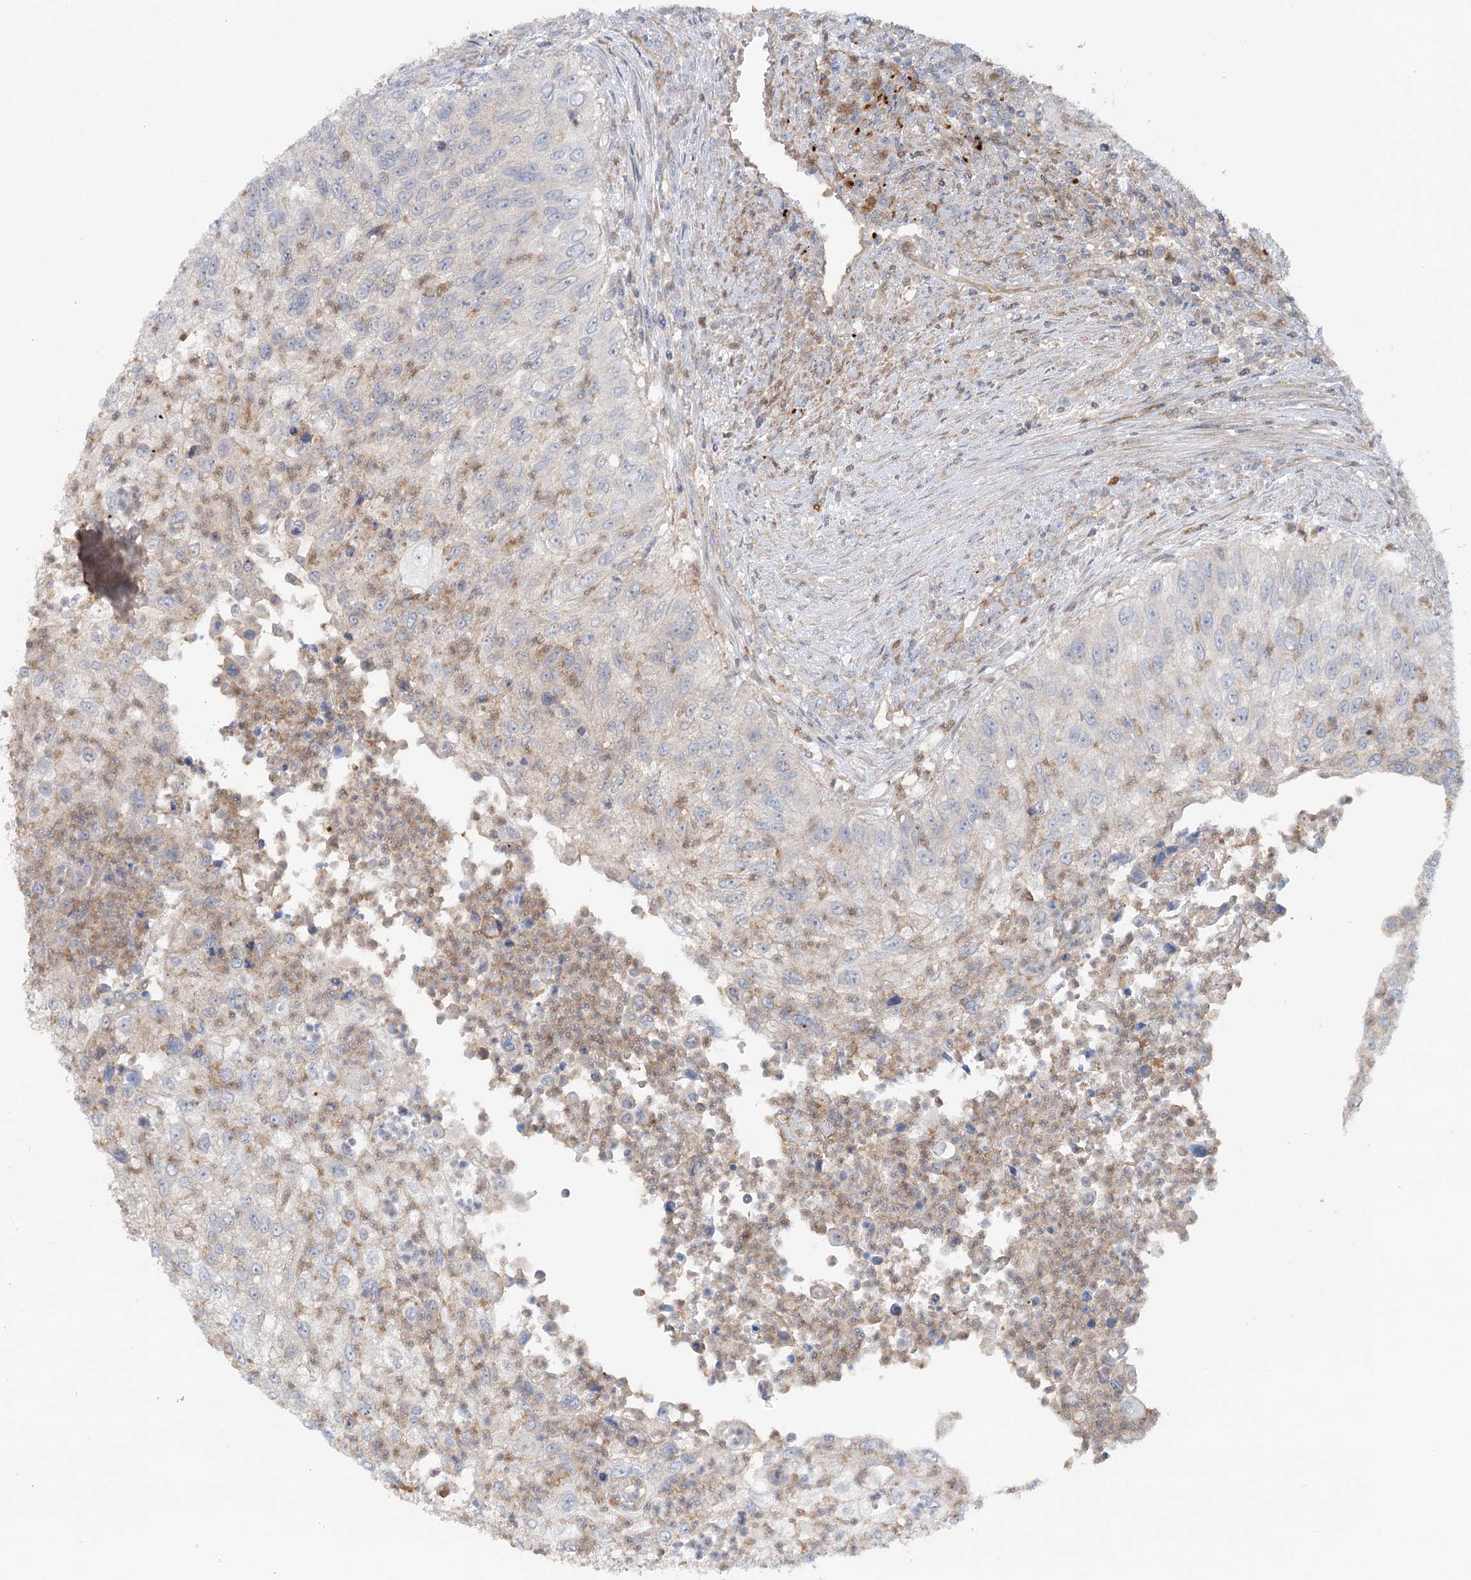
{"staining": {"intensity": "negative", "quantity": "none", "location": "none"}, "tissue": "urothelial cancer", "cell_type": "Tumor cells", "image_type": "cancer", "snomed": [{"axis": "morphology", "description": "Urothelial carcinoma, High grade"}, {"axis": "topography", "description": "Urinary bladder"}], "caption": "Tumor cells show no significant expression in urothelial cancer.", "gene": "GBE1", "patient": {"sex": "female", "age": 60}}